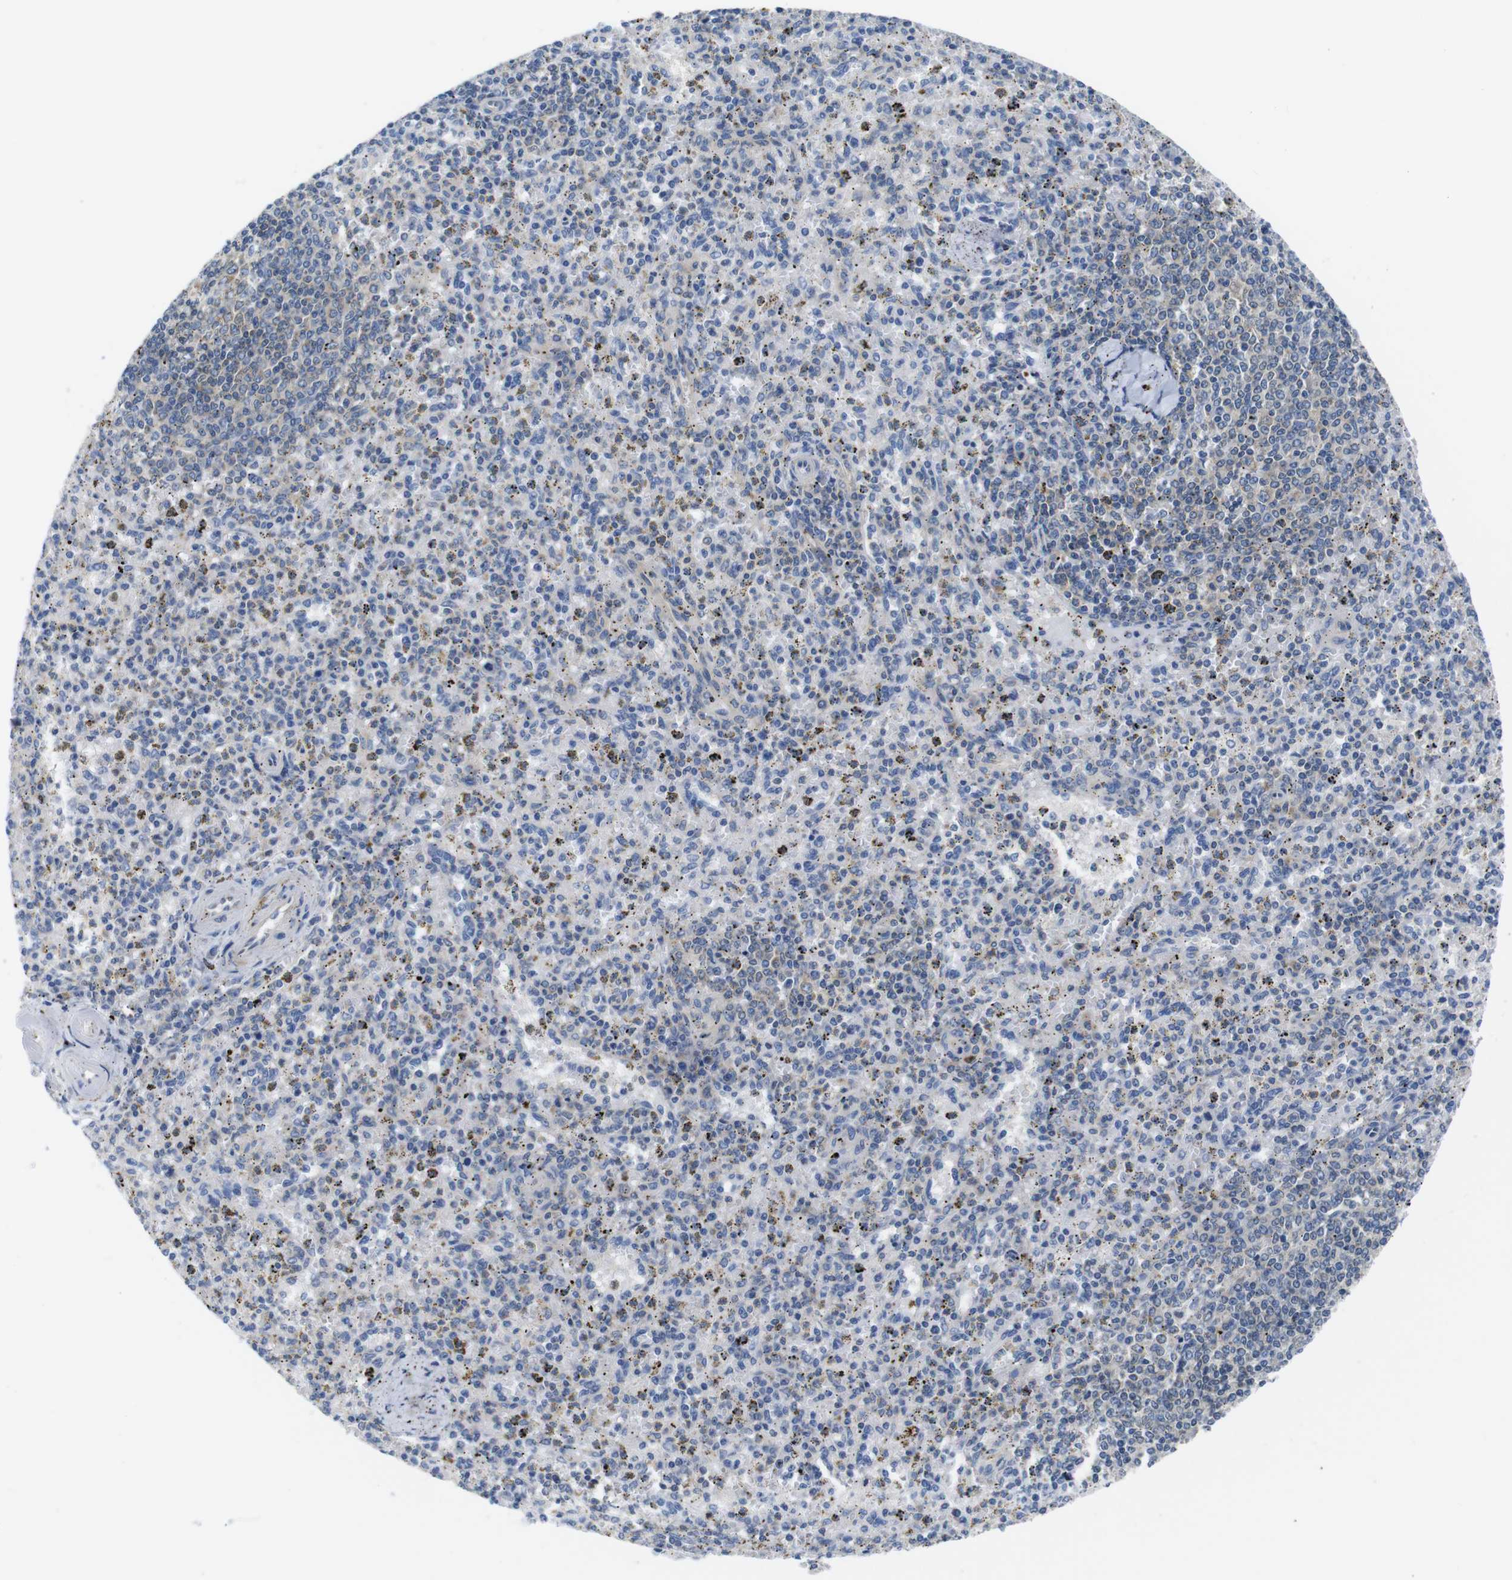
{"staining": {"intensity": "negative", "quantity": "none", "location": "none"}, "tissue": "spleen", "cell_type": "Cells in red pulp", "image_type": "normal", "snomed": [{"axis": "morphology", "description": "Normal tissue, NOS"}, {"axis": "topography", "description": "Spleen"}], "caption": "DAB immunohistochemical staining of unremarkable human spleen demonstrates no significant staining in cells in red pulp. The staining was performed using DAB to visualize the protein expression in brown, while the nuclei were stained in blue with hematoxylin (Magnification: 20x).", "gene": "DCP1A", "patient": {"sex": "male", "age": 72}}